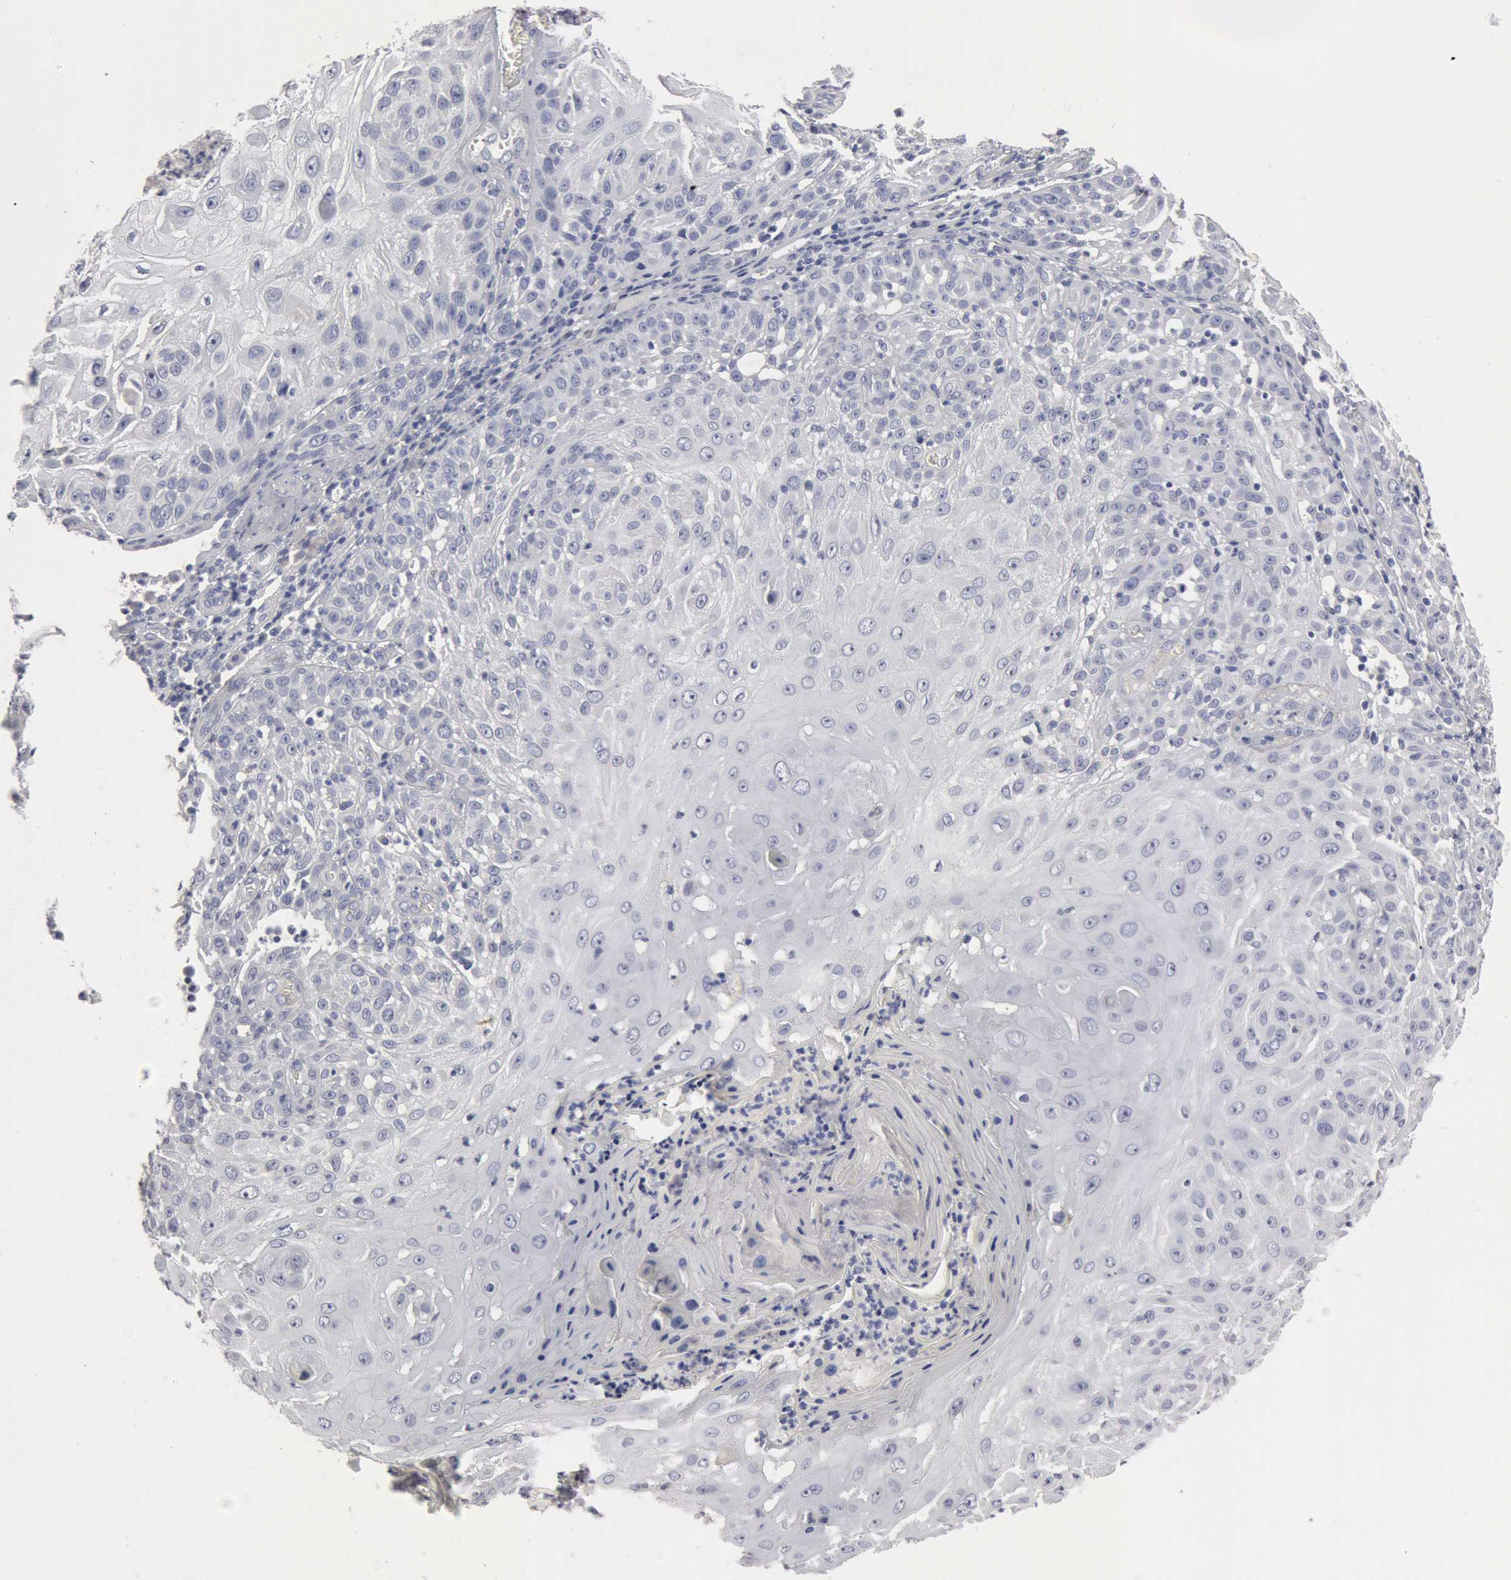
{"staining": {"intensity": "negative", "quantity": "none", "location": "none"}, "tissue": "skin cancer", "cell_type": "Tumor cells", "image_type": "cancer", "snomed": [{"axis": "morphology", "description": "Squamous cell carcinoma, NOS"}, {"axis": "topography", "description": "Skin"}], "caption": "A high-resolution image shows IHC staining of squamous cell carcinoma (skin), which exhibits no significant positivity in tumor cells.", "gene": "FOXA2", "patient": {"sex": "female", "age": 89}}